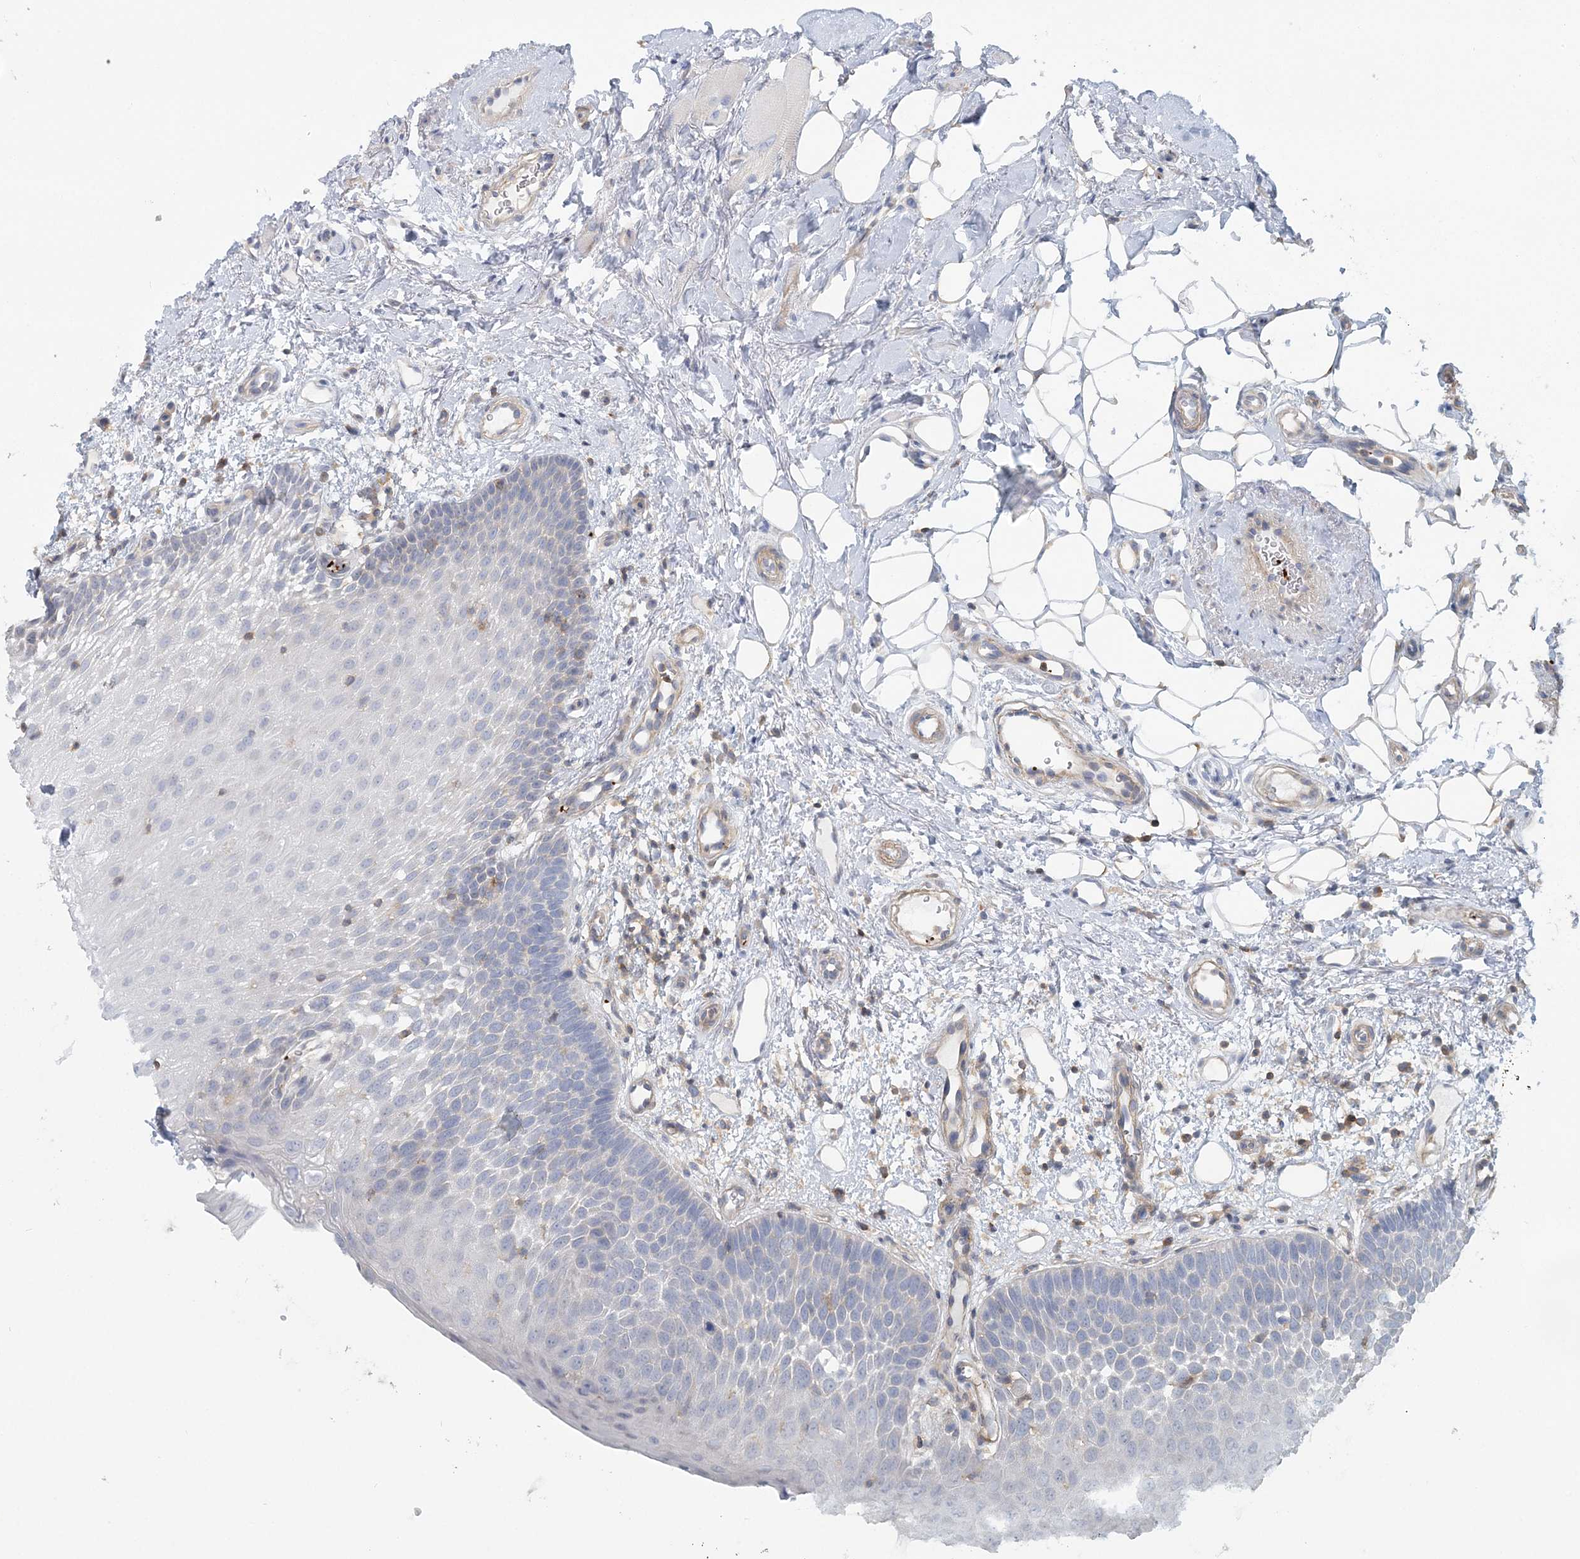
{"staining": {"intensity": "negative", "quantity": "none", "location": "none"}, "tissue": "oral mucosa", "cell_type": "Squamous epithelial cells", "image_type": "normal", "snomed": [{"axis": "morphology", "description": "No evidence of malignacy"}, {"axis": "topography", "description": "Oral tissue"}, {"axis": "topography", "description": "Head-Neck"}], "caption": "Immunohistochemistry (IHC) micrograph of normal human oral mucosa stained for a protein (brown), which reveals no staining in squamous epithelial cells. (DAB IHC, high magnification).", "gene": "CUEDC2", "patient": {"sex": "male", "age": 68}}